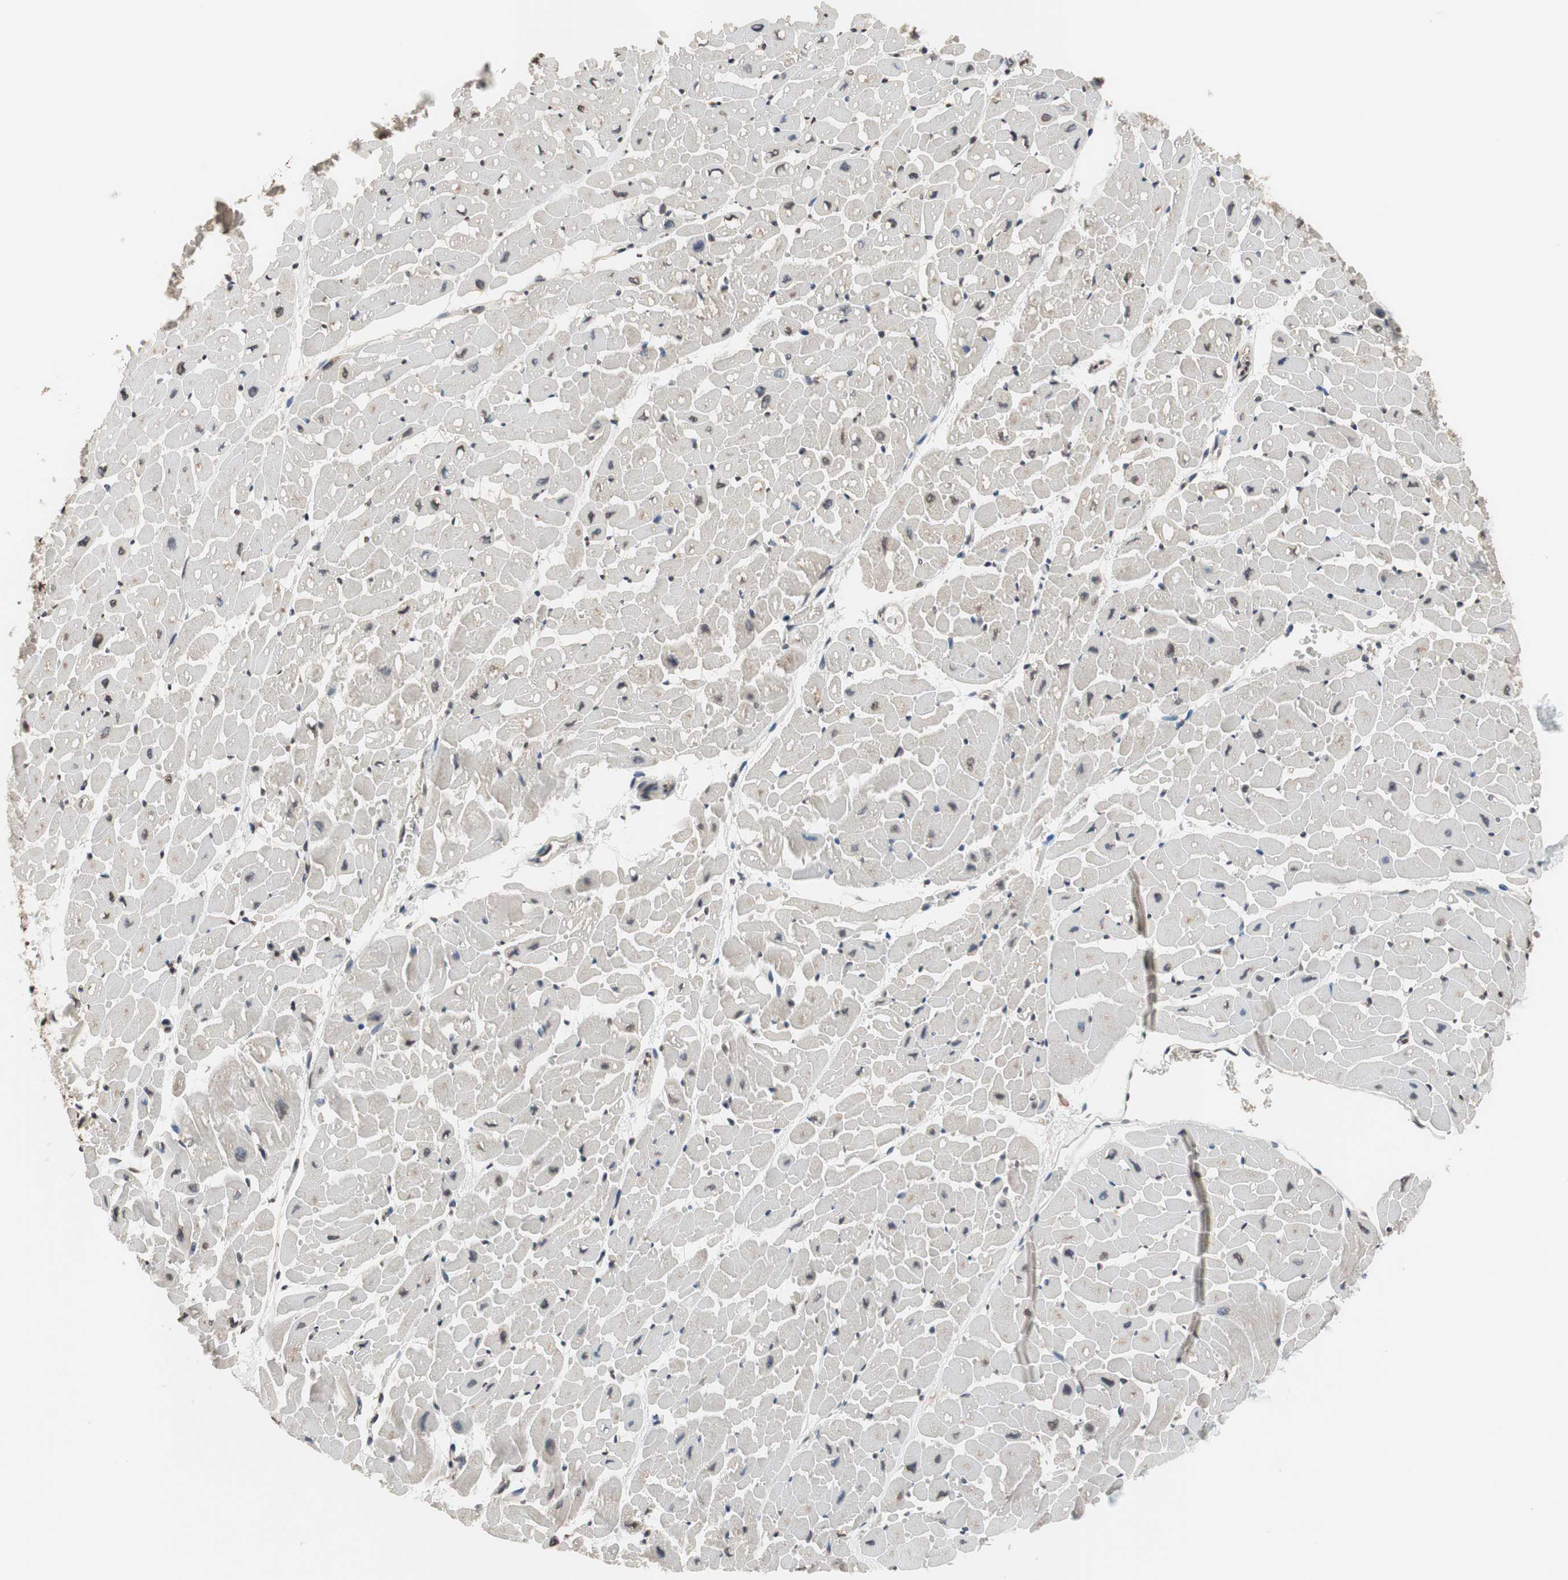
{"staining": {"intensity": "weak", "quantity": ">75%", "location": "cytoplasmic/membranous"}, "tissue": "heart muscle", "cell_type": "Cardiomyocytes", "image_type": "normal", "snomed": [{"axis": "morphology", "description": "Normal tissue, NOS"}, {"axis": "topography", "description": "Heart"}], "caption": "Cardiomyocytes display weak cytoplasmic/membranous staining in about >75% of cells in unremarkable heart muscle.", "gene": "GCLC", "patient": {"sex": "male", "age": 45}}